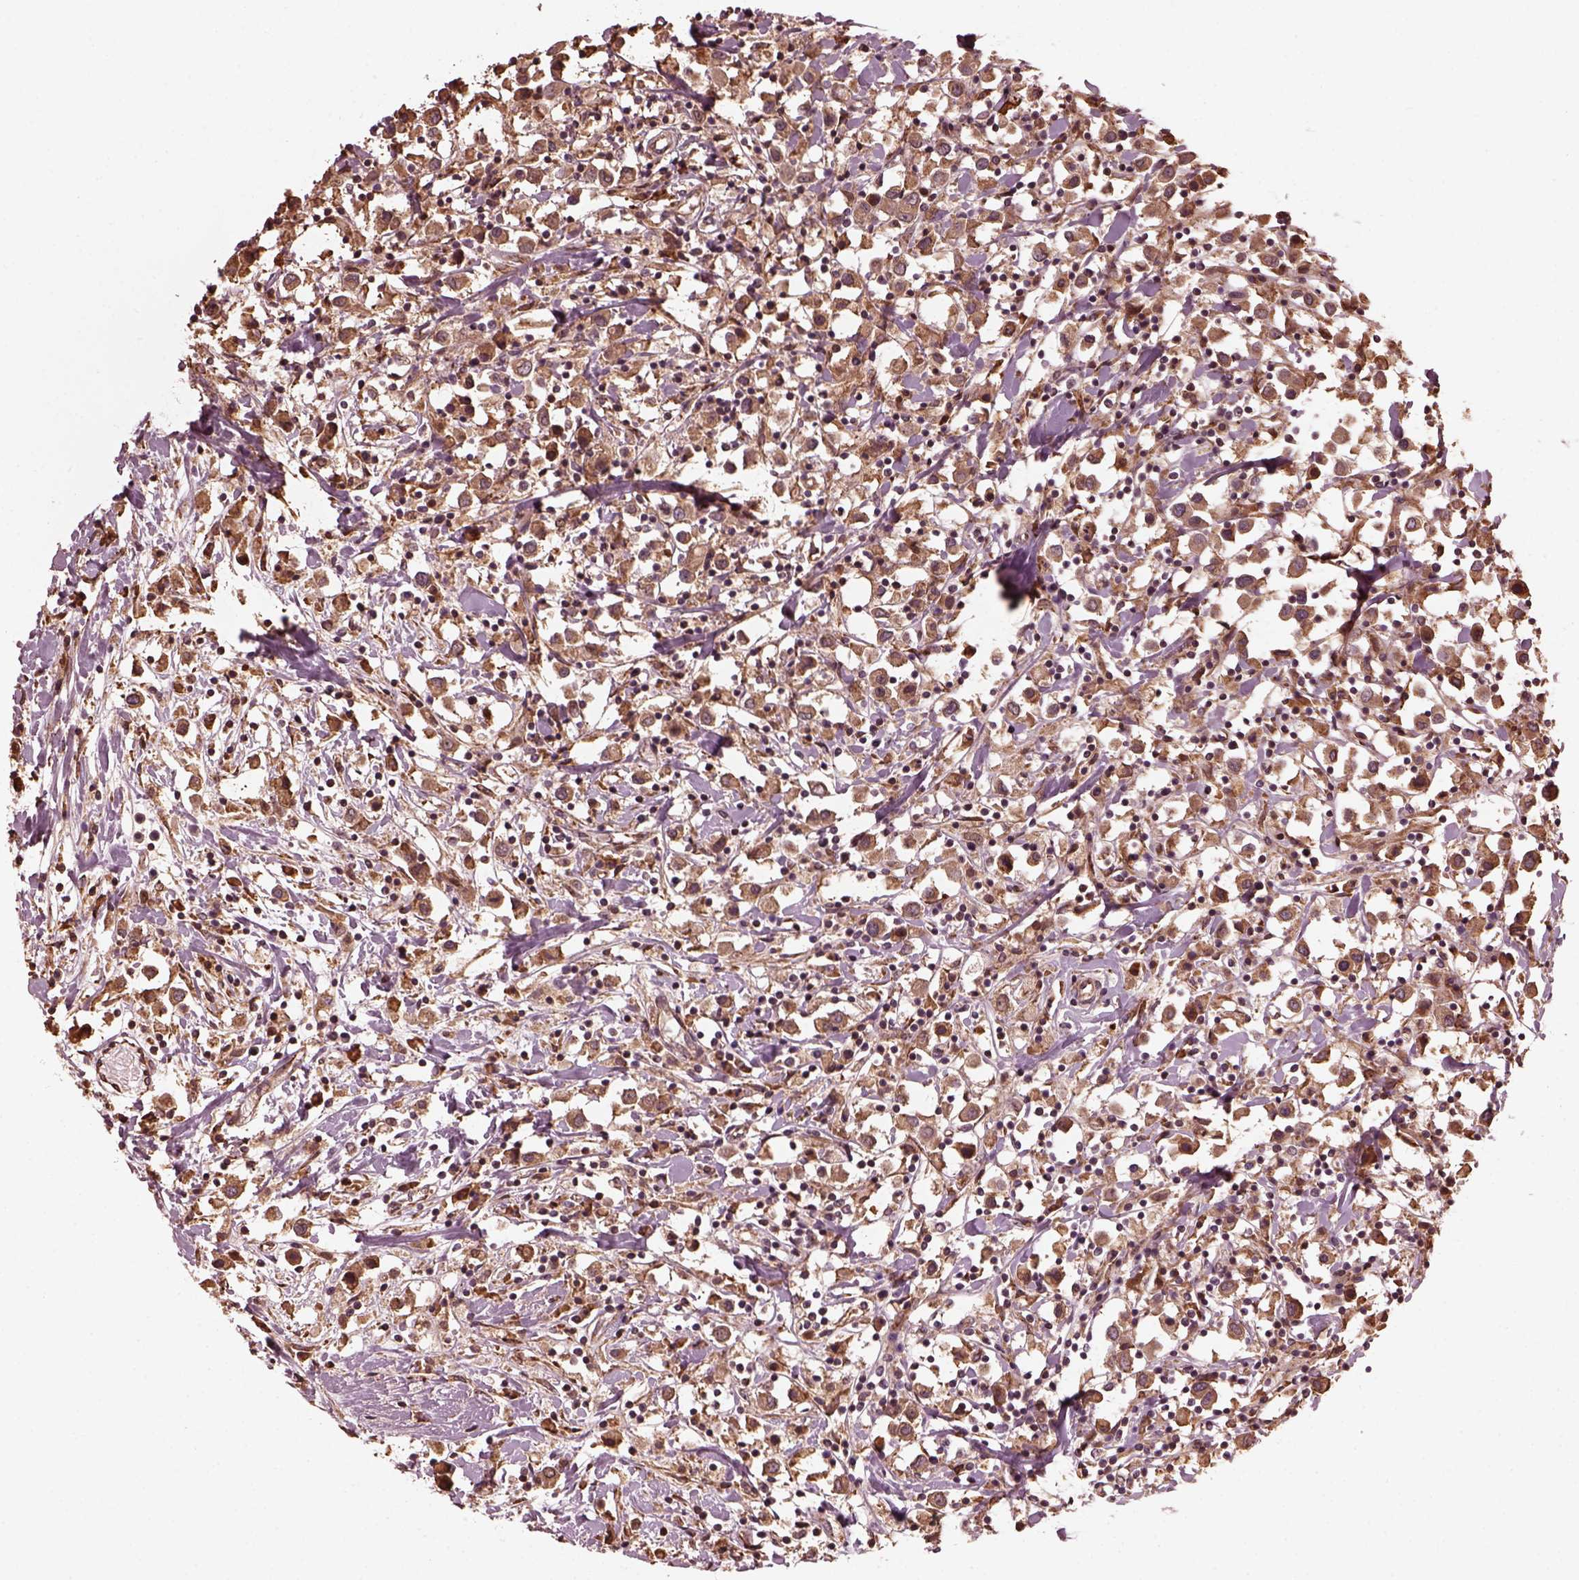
{"staining": {"intensity": "moderate", "quantity": ">75%", "location": "cytoplasmic/membranous"}, "tissue": "breast cancer", "cell_type": "Tumor cells", "image_type": "cancer", "snomed": [{"axis": "morphology", "description": "Duct carcinoma"}, {"axis": "topography", "description": "Breast"}], "caption": "Human breast cancer stained for a protein (brown) reveals moderate cytoplasmic/membranous positive positivity in about >75% of tumor cells.", "gene": "ZNF292", "patient": {"sex": "female", "age": 61}}